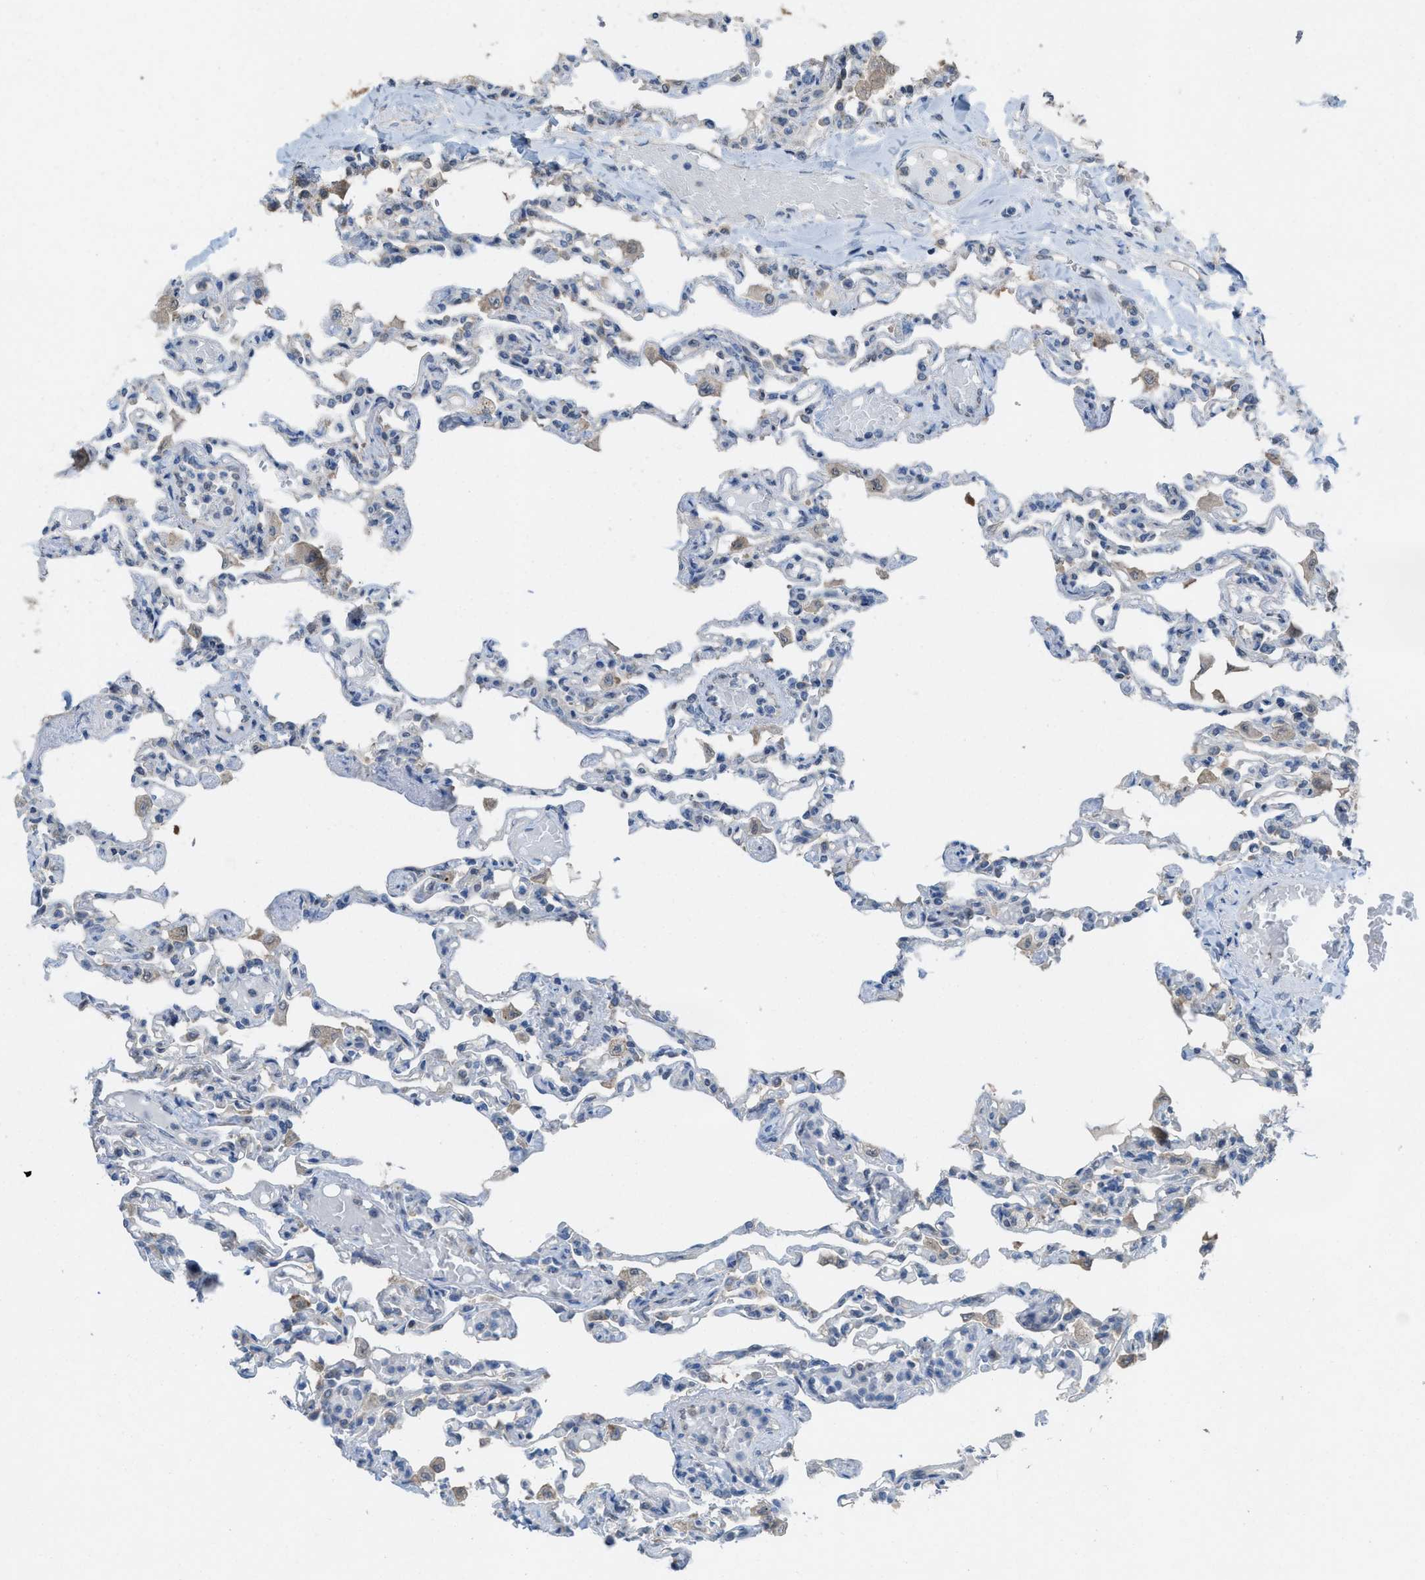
{"staining": {"intensity": "negative", "quantity": "none", "location": "none"}, "tissue": "lung", "cell_type": "Alveolar cells", "image_type": "normal", "snomed": [{"axis": "morphology", "description": "Normal tissue, NOS"}, {"axis": "topography", "description": "Lung"}], "caption": "High magnification brightfield microscopy of unremarkable lung stained with DAB (3,3'-diaminobenzidine) (brown) and counterstained with hematoxylin (blue): alveolar cells show no significant positivity.", "gene": "PLAA", "patient": {"sex": "male", "age": 21}}